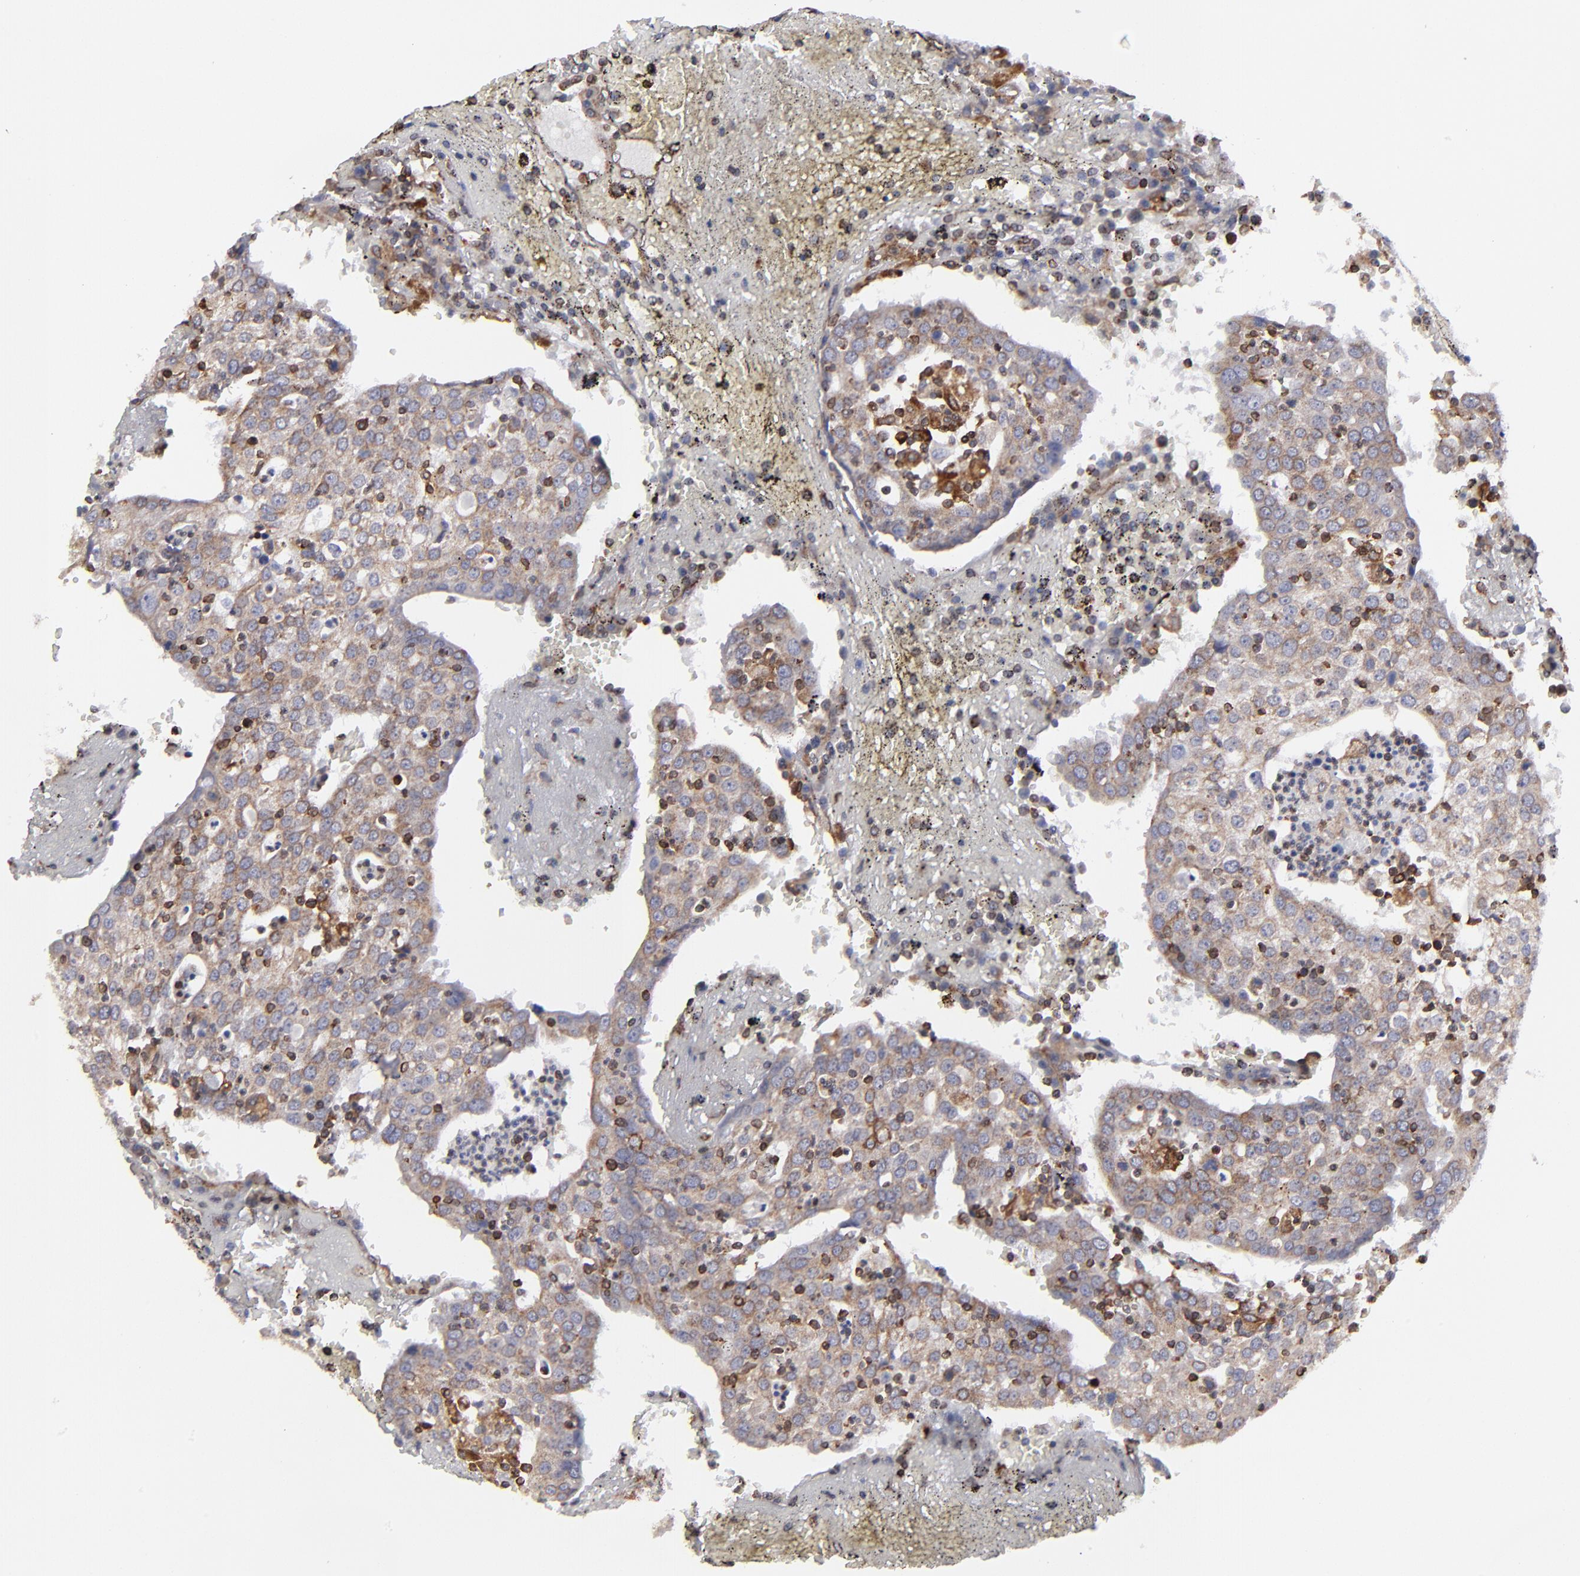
{"staining": {"intensity": "moderate", "quantity": "25%-75%", "location": "cytoplasmic/membranous"}, "tissue": "head and neck cancer", "cell_type": "Tumor cells", "image_type": "cancer", "snomed": [{"axis": "morphology", "description": "Adenocarcinoma, NOS"}, {"axis": "topography", "description": "Salivary gland"}, {"axis": "topography", "description": "Head-Neck"}], "caption": "Human head and neck cancer stained with a brown dye reveals moderate cytoplasmic/membranous positive expression in about 25%-75% of tumor cells.", "gene": "TMX1", "patient": {"sex": "female", "age": 65}}